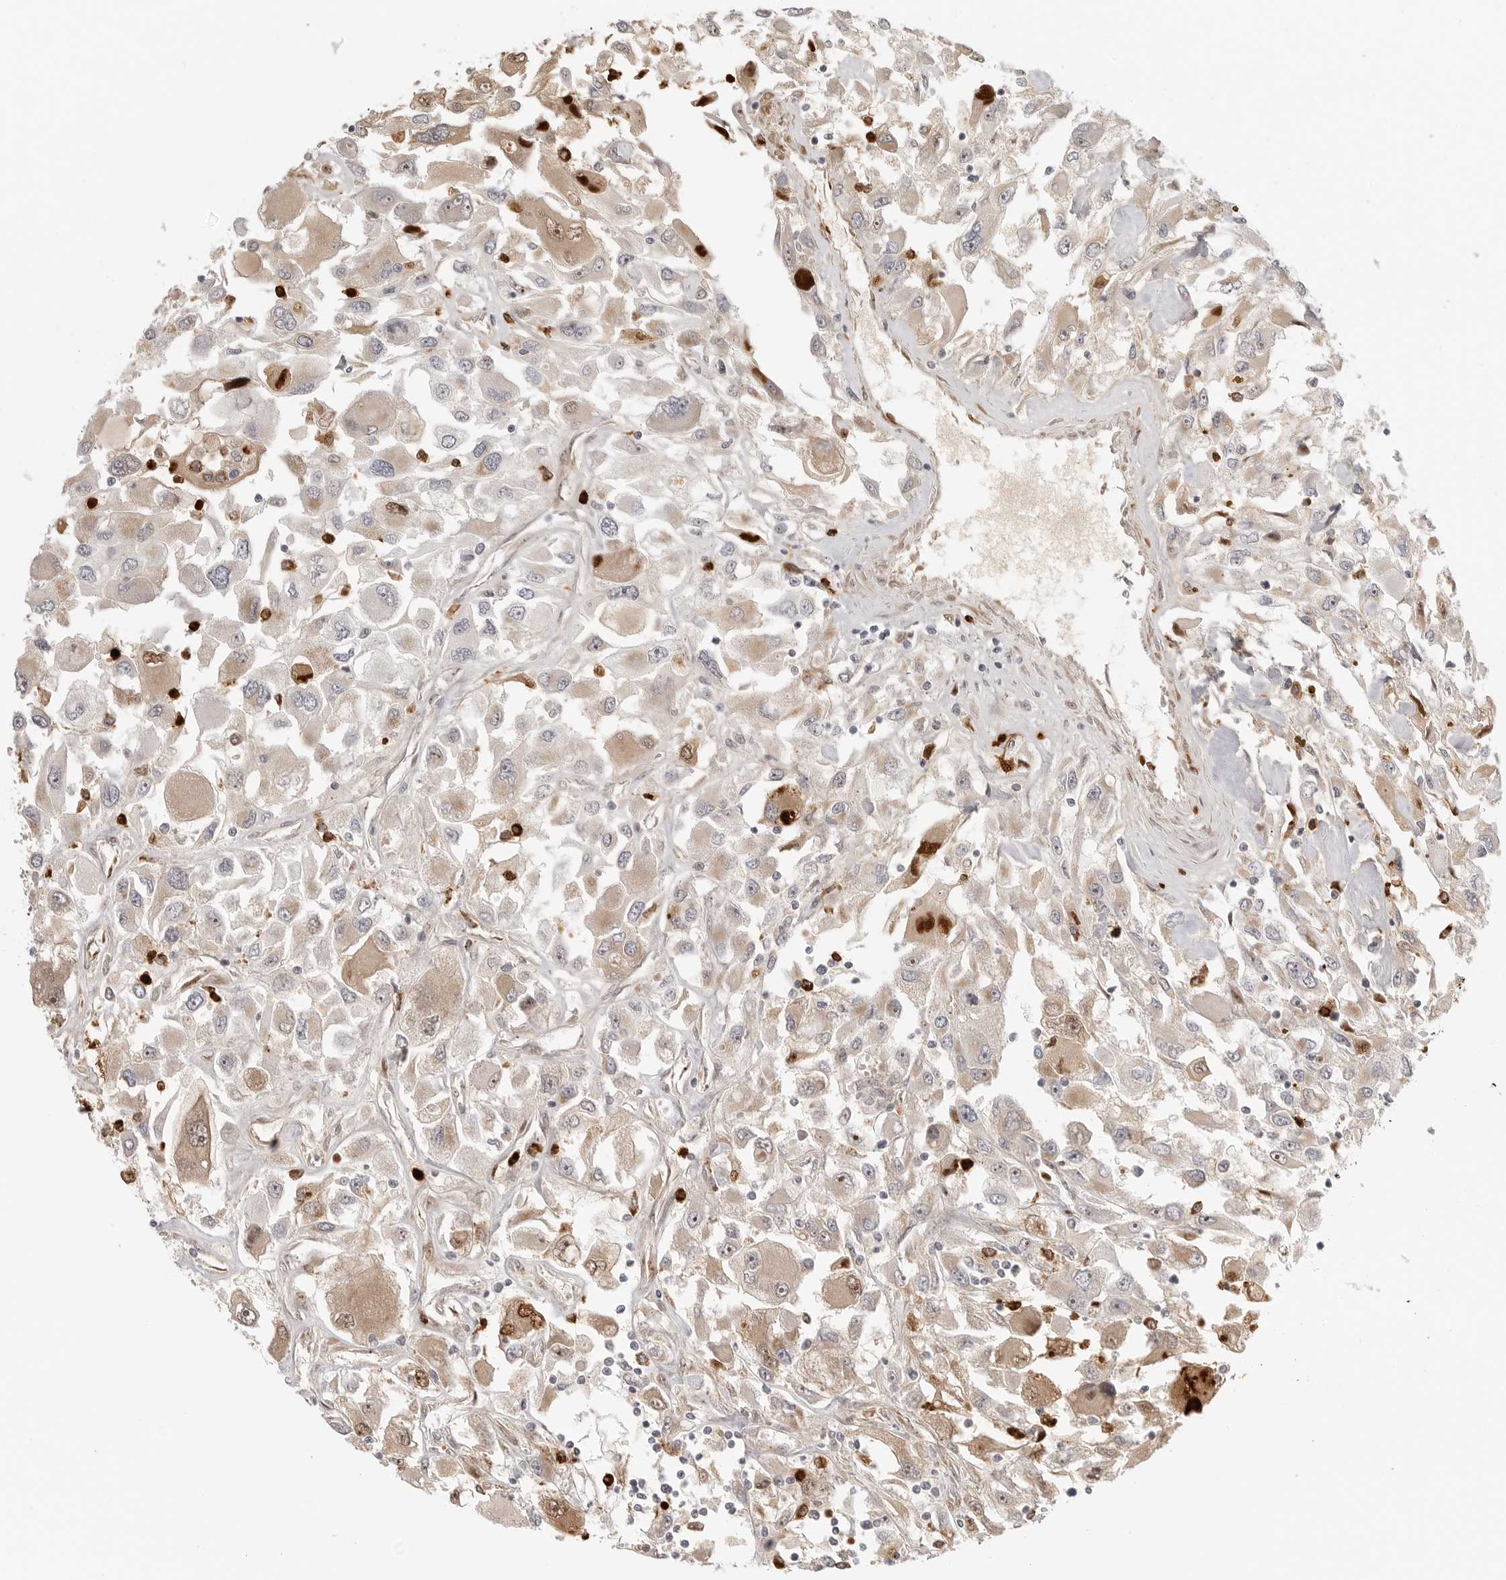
{"staining": {"intensity": "moderate", "quantity": "<25%", "location": "cytoplasmic/membranous,nuclear"}, "tissue": "renal cancer", "cell_type": "Tumor cells", "image_type": "cancer", "snomed": [{"axis": "morphology", "description": "Adenocarcinoma, NOS"}, {"axis": "topography", "description": "Kidney"}], "caption": "Brown immunohistochemical staining in renal adenocarcinoma displays moderate cytoplasmic/membranous and nuclear staining in about <25% of tumor cells.", "gene": "DSCC1", "patient": {"sex": "female", "age": 52}}